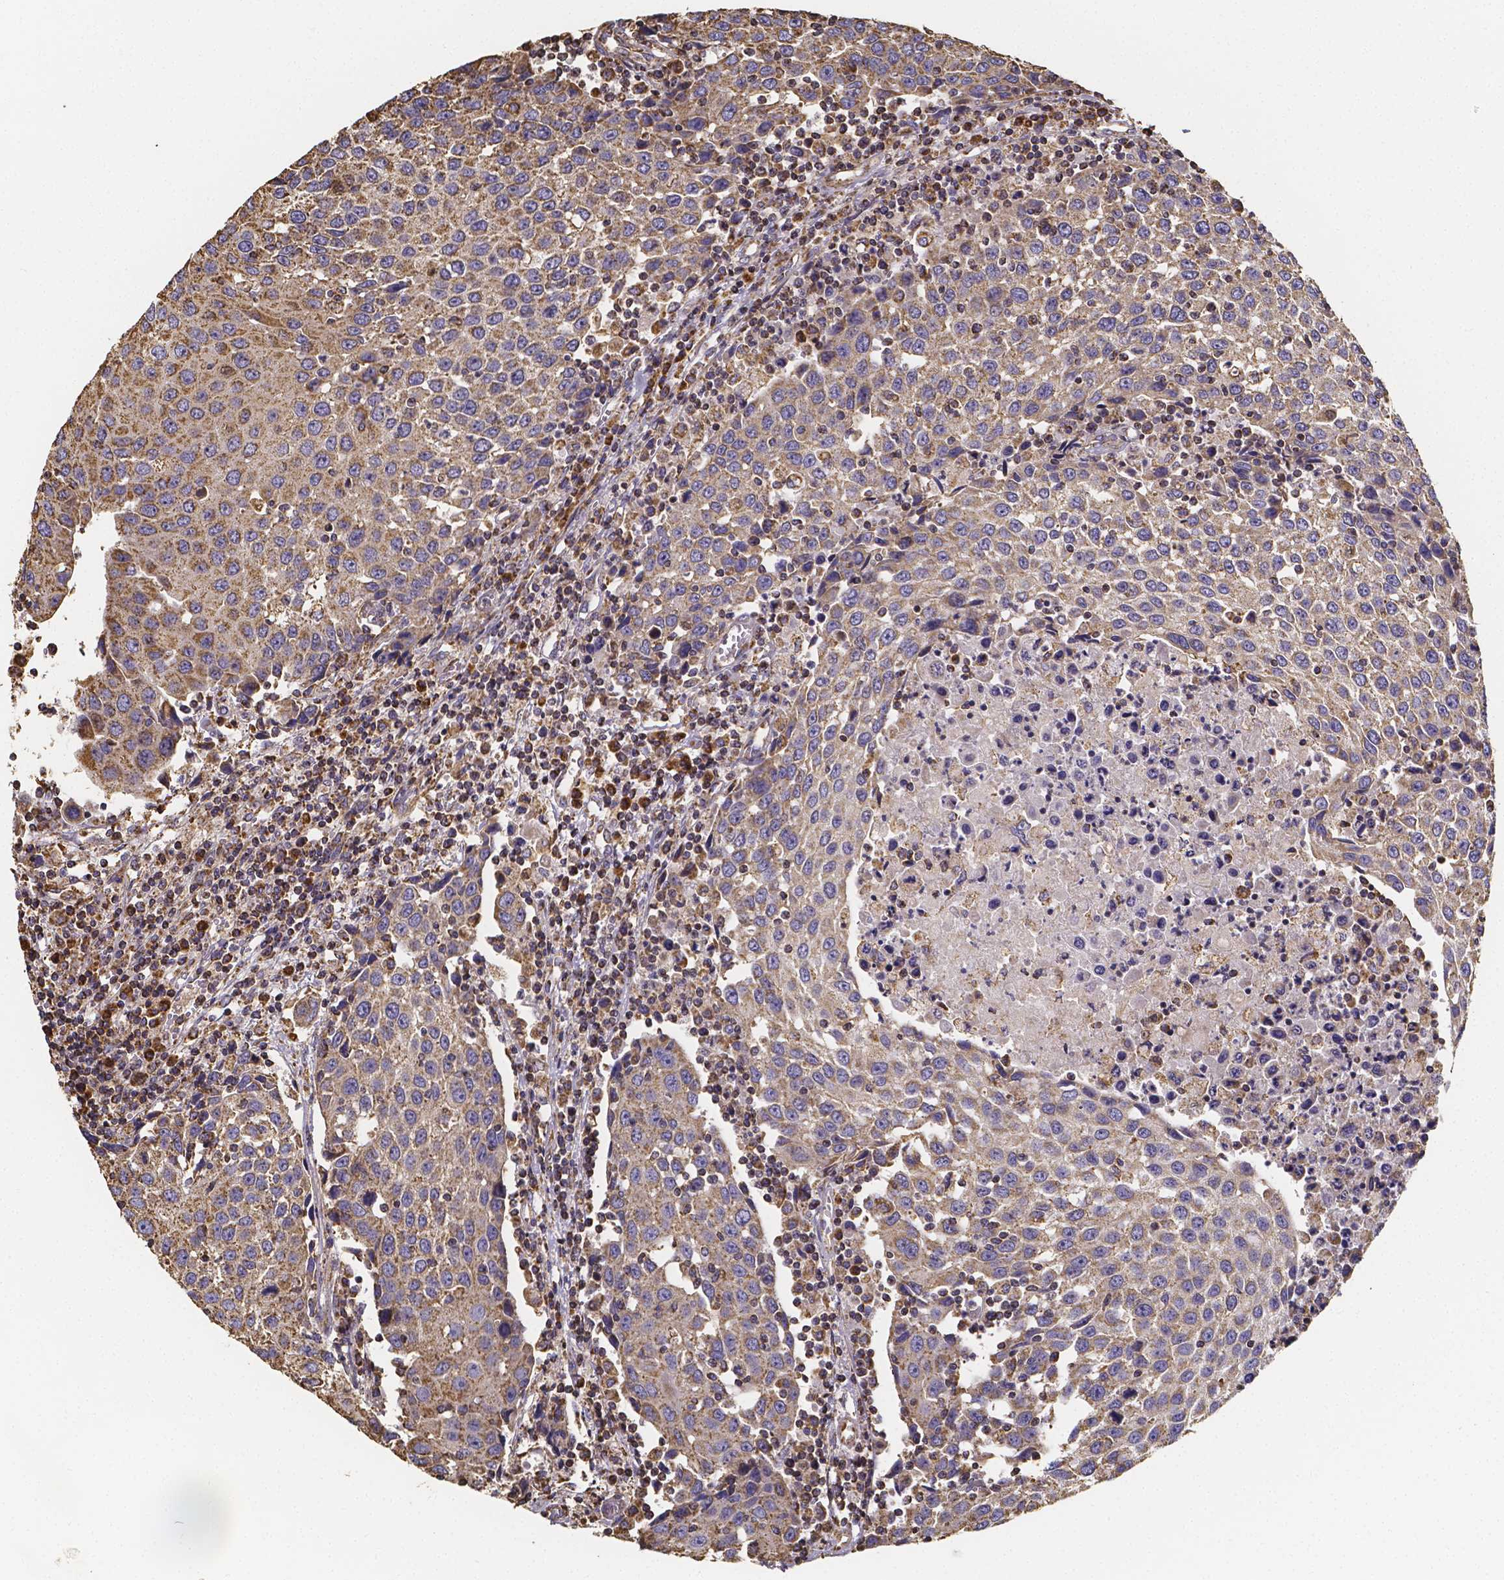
{"staining": {"intensity": "weak", "quantity": ">75%", "location": "cytoplasmic/membranous"}, "tissue": "urothelial cancer", "cell_type": "Tumor cells", "image_type": "cancer", "snomed": [{"axis": "morphology", "description": "Urothelial carcinoma, High grade"}, {"axis": "topography", "description": "Urinary bladder"}], "caption": "Immunohistochemistry micrograph of urothelial carcinoma (high-grade) stained for a protein (brown), which demonstrates low levels of weak cytoplasmic/membranous positivity in approximately >75% of tumor cells.", "gene": "SLC35D2", "patient": {"sex": "female", "age": 85}}